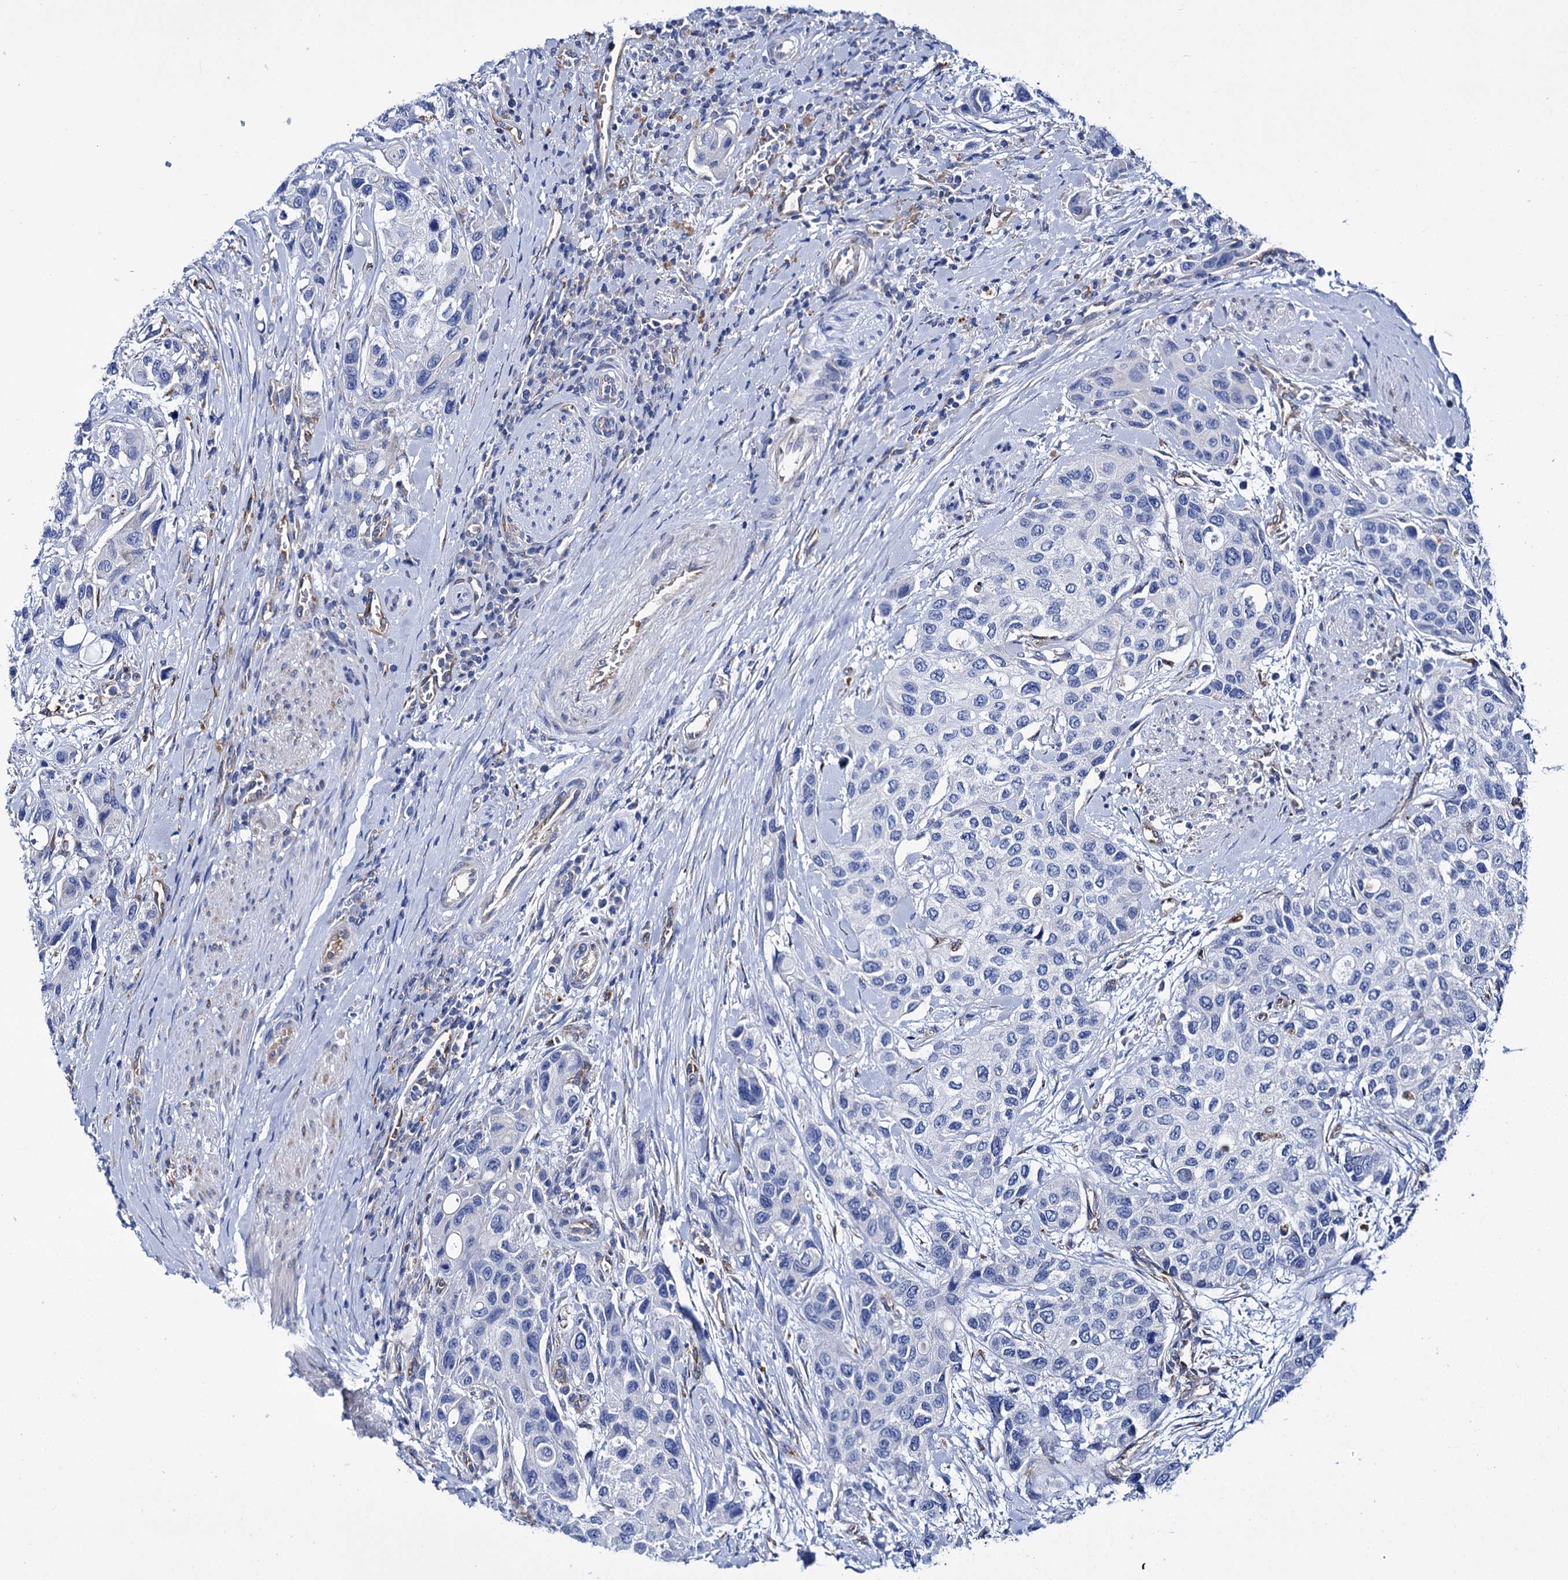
{"staining": {"intensity": "negative", "quantity": "none", "location": "none"}, "tissue": "urothelial cancer", "cell_type": "Tumor cells", "image_type": "cancer", "snomed": [{"axis": "morphology", "description": "Normal tissue, NOS"}, {"axis": "morphology", "description": "Urothelial carcinoma, High grade"}, {"axis": "topography", "description": "Vascular tissue"}, {"axis": "topography", "description": "Urinary bladder"}], "caption": "A micrograph of human urothelial carcinoma (high-grade) is negative for staining in tumor cells.", "gene": "SCPEP1", "patient": {"sex": "female", "age": 56}}